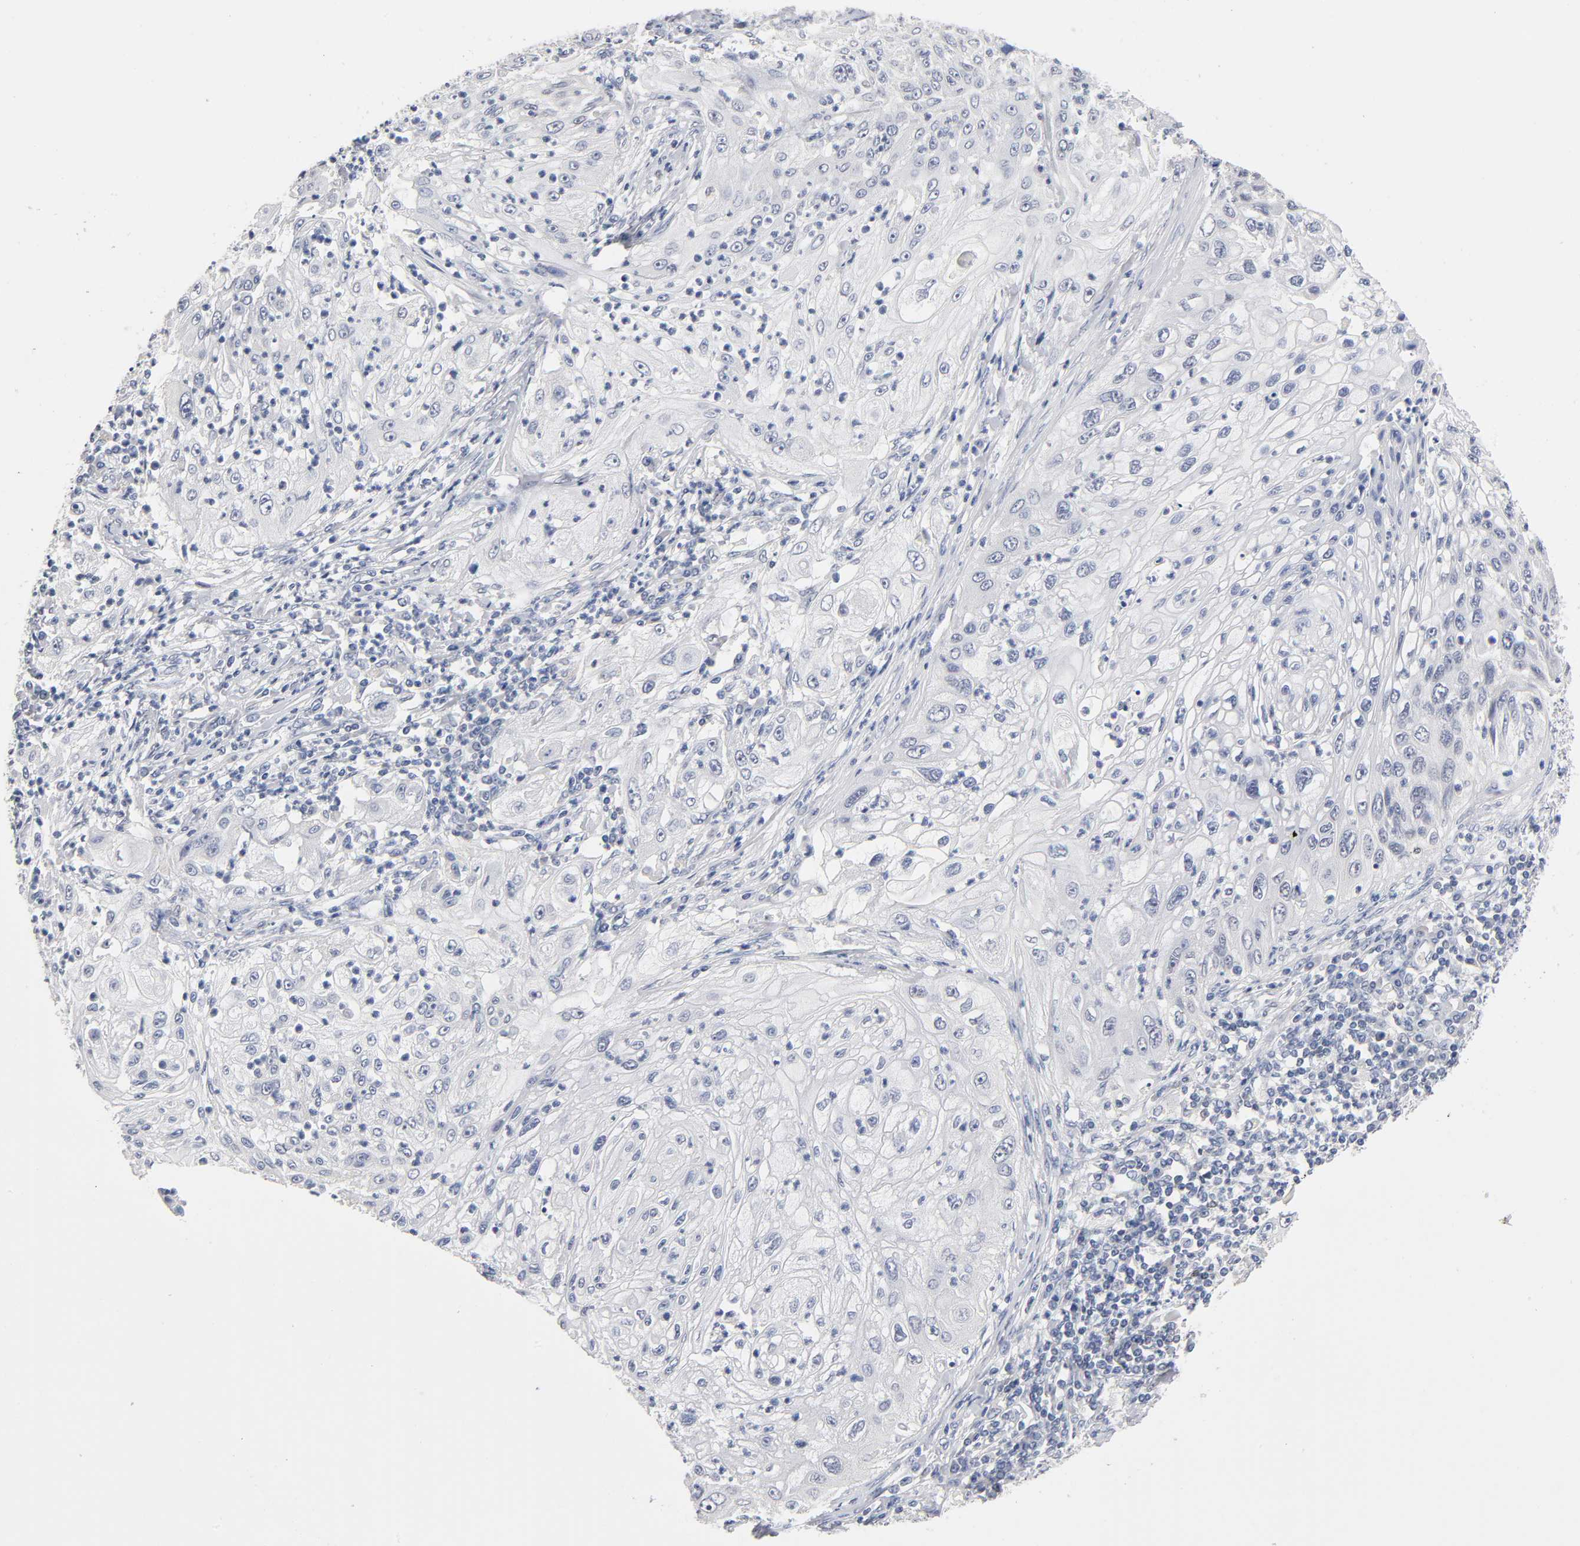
{"staining": {"intensity": "negative", "quantity": "none", "location": "none"}, "tissue": "lung cancer", "cell_type": "Tumor cells", "image_type": "cancer", "snomed": [{"axis": "morphology", "description": "Inflammation, NOS"}, {"axis": "morphology", "description": "Squamous cell carcinoma, NOS"}, {"axis": "topography", "description": "Lymph node"}, {"axis": "topography", "description": "Soft tissue"}, {"axis": "topography", "description": "Lung"}], "caption": "Micrograph shows no protein positivity in tumor cells of squamous cell carcinoma (lung) tissue. Nuclei are stained in blue.", "gene": "NFATC1", "patient": {"sex": "male", "age": 66}}